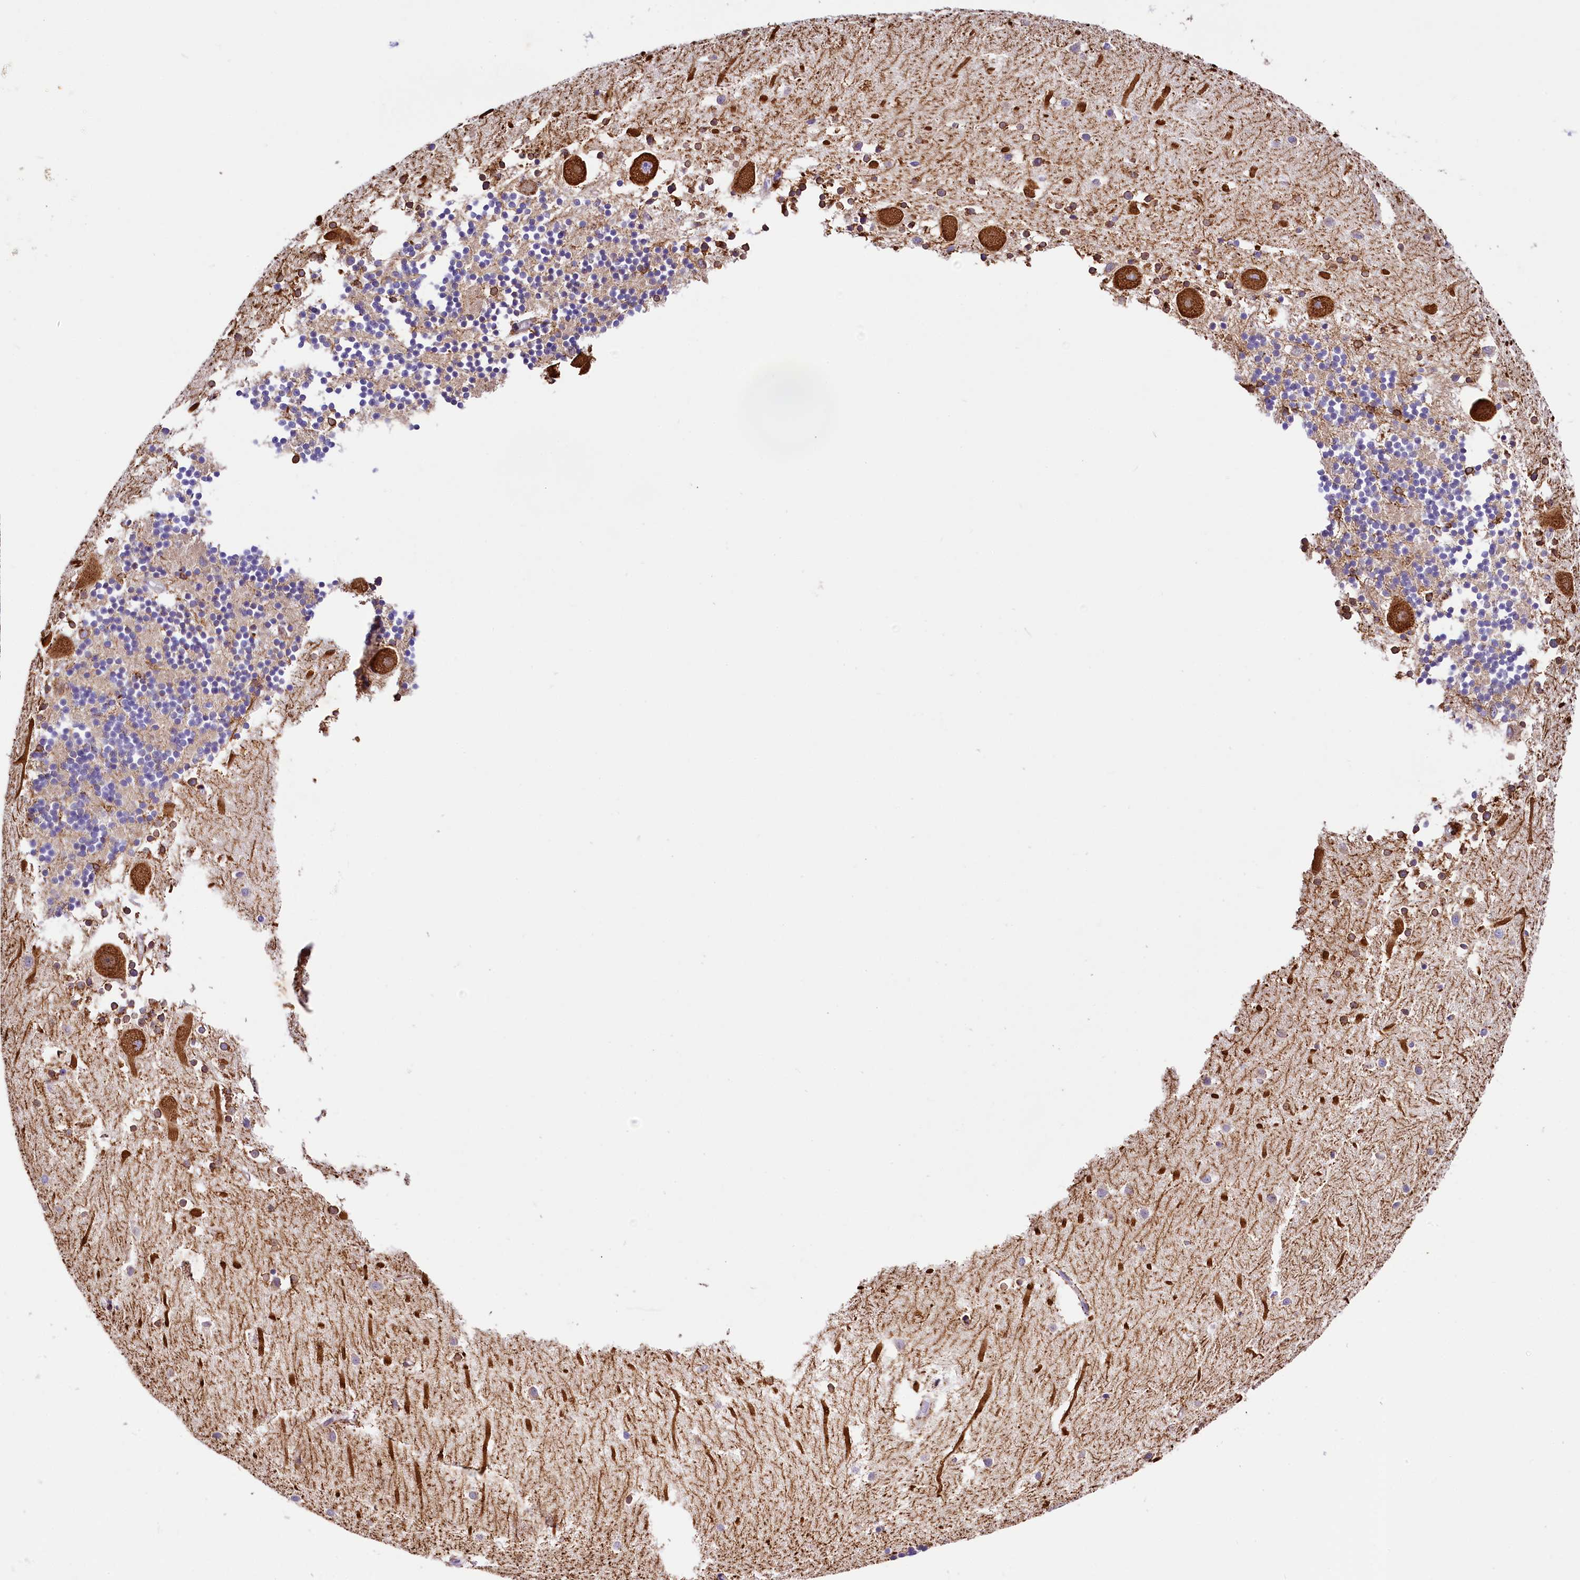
{"staining": {"intensity": "weak", "quantity": "25%-75%", "location": "cytoplasmic/membranous"}, "tissue": "cerebellum", "cell_type": "Cells in granular layer", "image_type": "normal", "snomed": [{"axis": "morphology", "description": "Normal tissue, NOS"}, {"axis": "topography", "description": "Cerebellum"}], "caption": "Cerebellum stained with a brown dye demonstrates weak cytoplasmic/membranous positive positivity in approximately 25%-75% of cells in granular layer.", "gene": "ITGA1", "patient": {"sex": "male", "age": 54}}